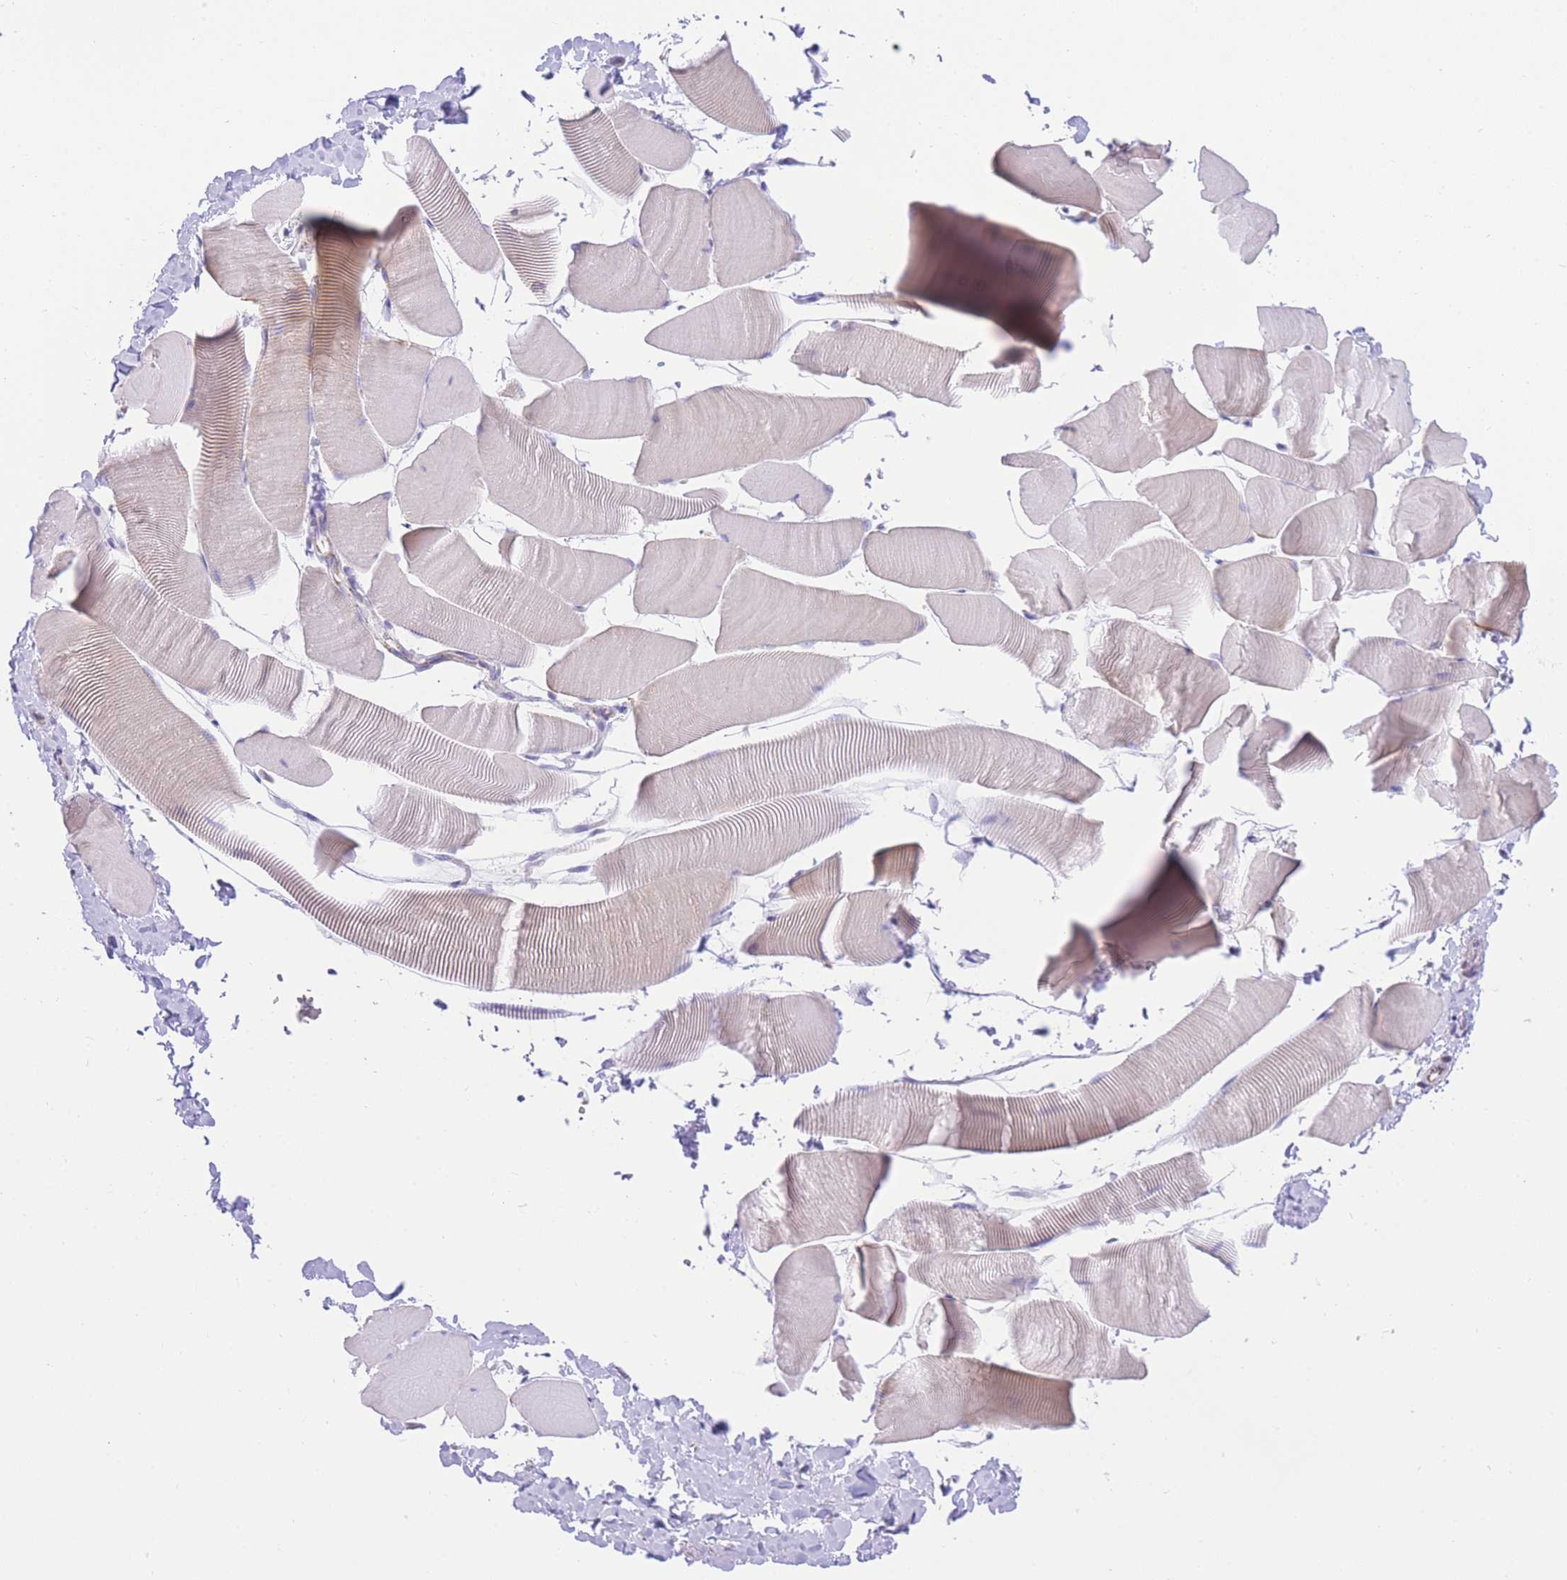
{"staining": {"intensity": "weak", "quantity": "<25%", "location": "cytoplasmic/membranous"}, "tissue": "skeletal muscle", "cell_type": "Myocytes", "image_type": "normal", "snomed": [{"axis": "morphology", "description": "Normal tissue, NOS"}, {"axis": "topography", "description": "Skeletal muscle"}], "caption": "Protein analysis of benign skeletal muscle demonstrates no significant positivity in myocytes.", "gene": "ACSM4", "patient": {"sex": "male", "age": 25}}